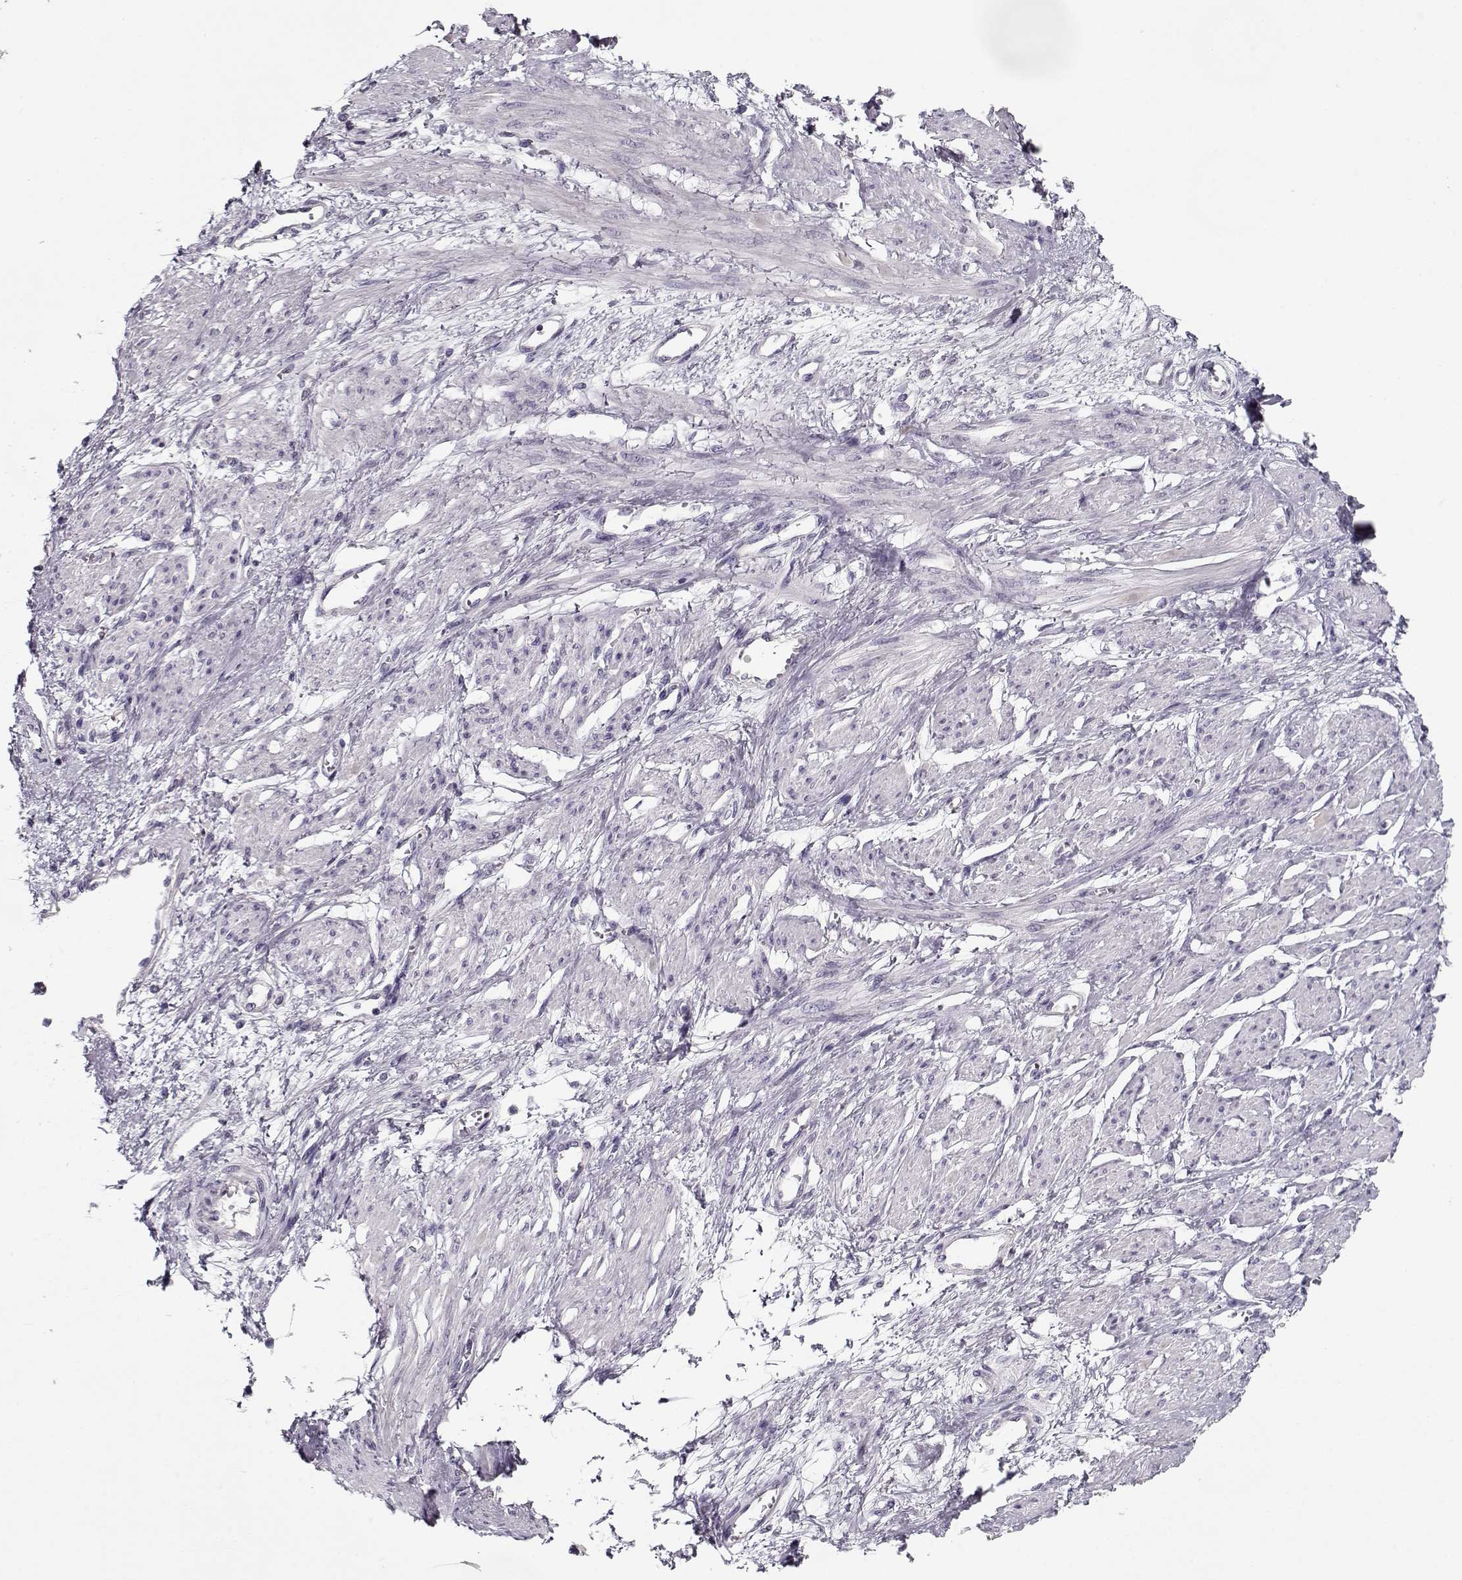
{"staining": {"intensity": "negative", "quantity": "none", "location": "none"}, "tissue": "smooth muscle", "cell_type": "Smooth muscle cells", "image_type": "normal", "snomed": [{"axis": "morphology", "description": "Normal tissue, NOS"}, {"axis": "topography", "description": "Smooth muscle"}, {"axis": "topography", "description": "Uterus"}], "caption": "Smooth muscle was stained to show a protein in brown. There is no significant positivity in smooth muscle cells. (Brightfield microscopy of DAB (3,3'-diaminobenzidine) IHC at high magnification).", "gene": "CCDC136", "patient": {"sex": "female", "age": 39}}